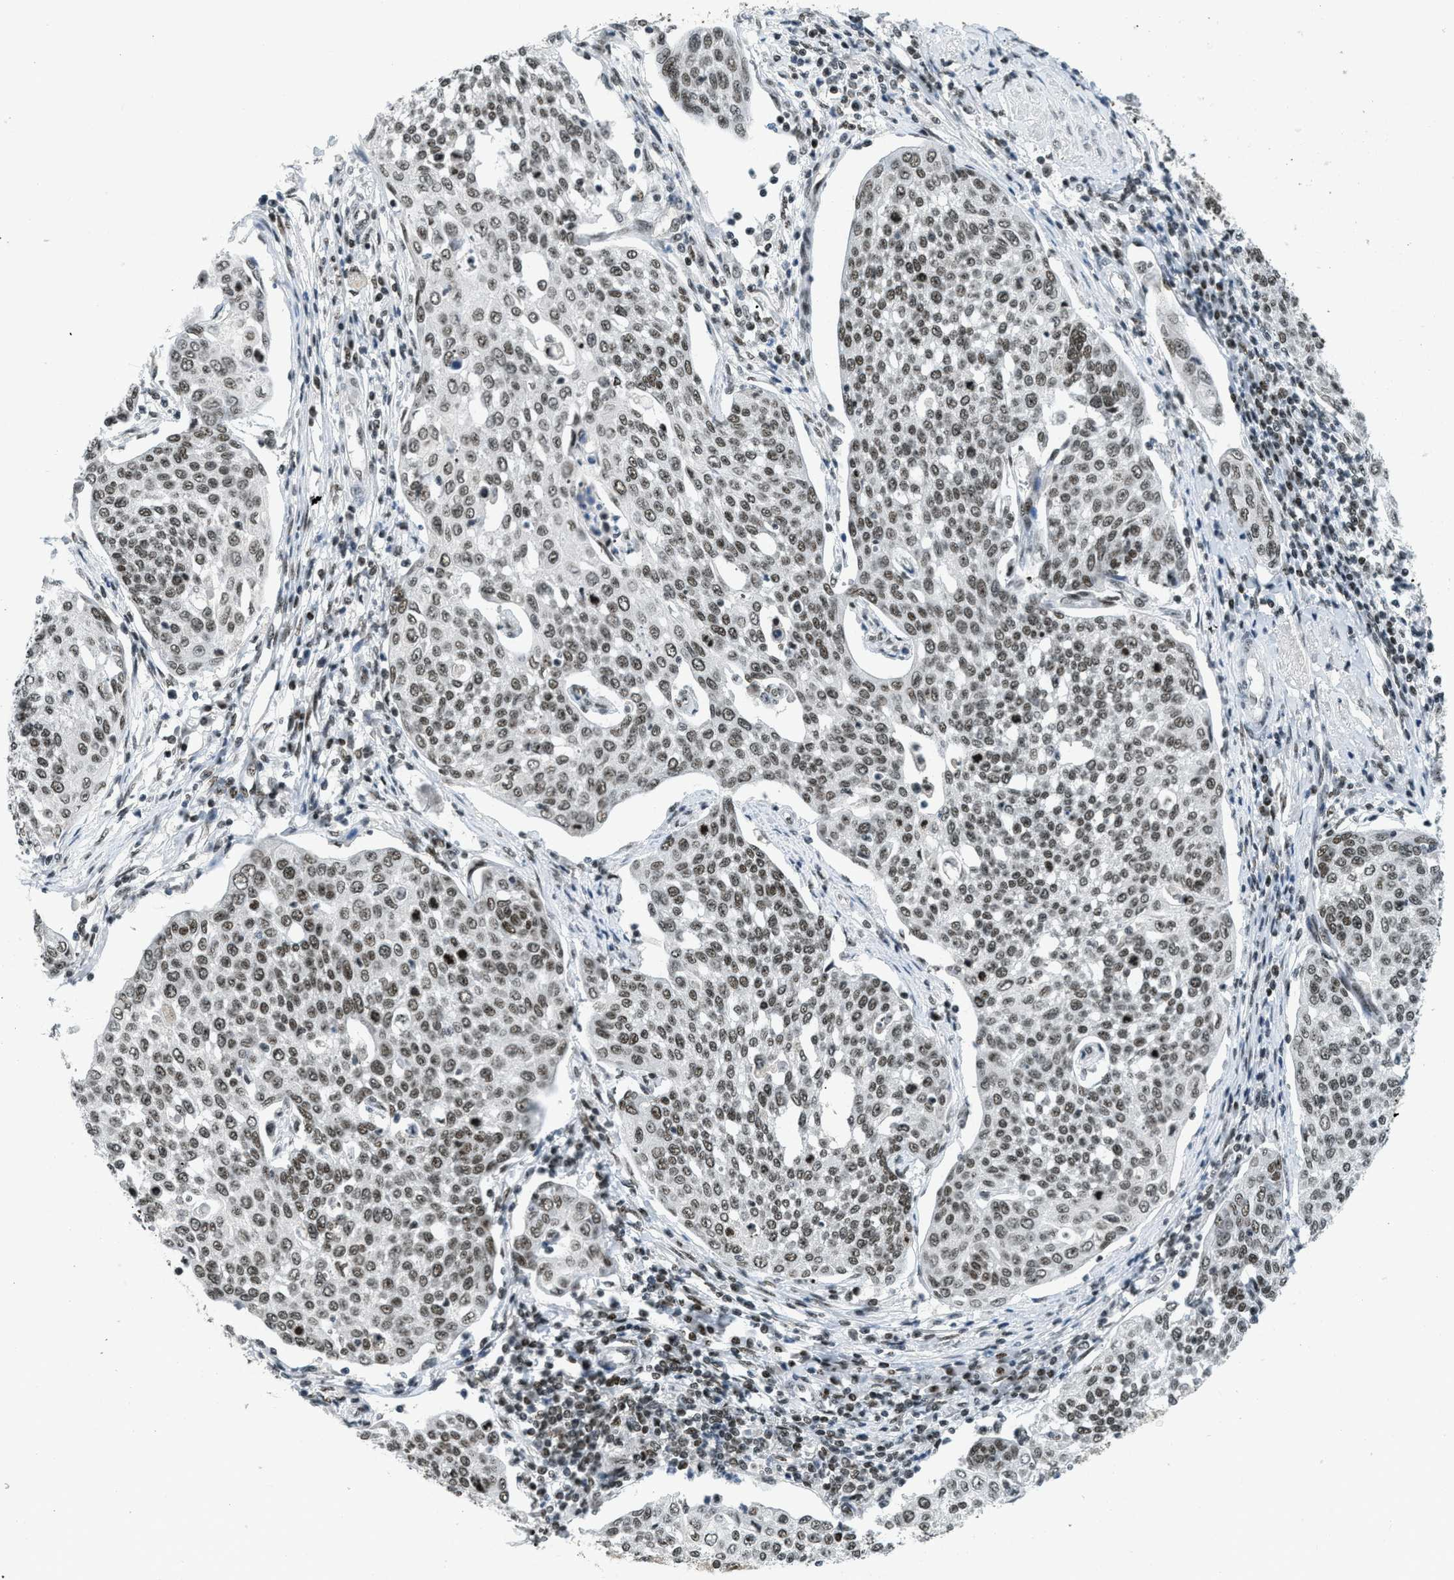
{"staining": {"intensity": "weak", "quantity": ">75%", "location": "nuclear"}, "tissue": "cervical cancer", "cell_type": "Tumor cells", "image_type": "cancer", "snomed": [{"axis": "morphology", "description": "Squamous cell carcinoma, NOS"}, {"axis": "topography", "description": "Cervix"}], "caption": "A photomicrograph of squamous cell carcinoma (cervical) stained for a protein reveals weak nuclear brown staining in tumor cells. (DAB (3,3'-diaminobenzidine) IHC with brightfield microscopy, high magnification).", "gene": "URB1", "patient": {"sex": "female", "age": 34}}